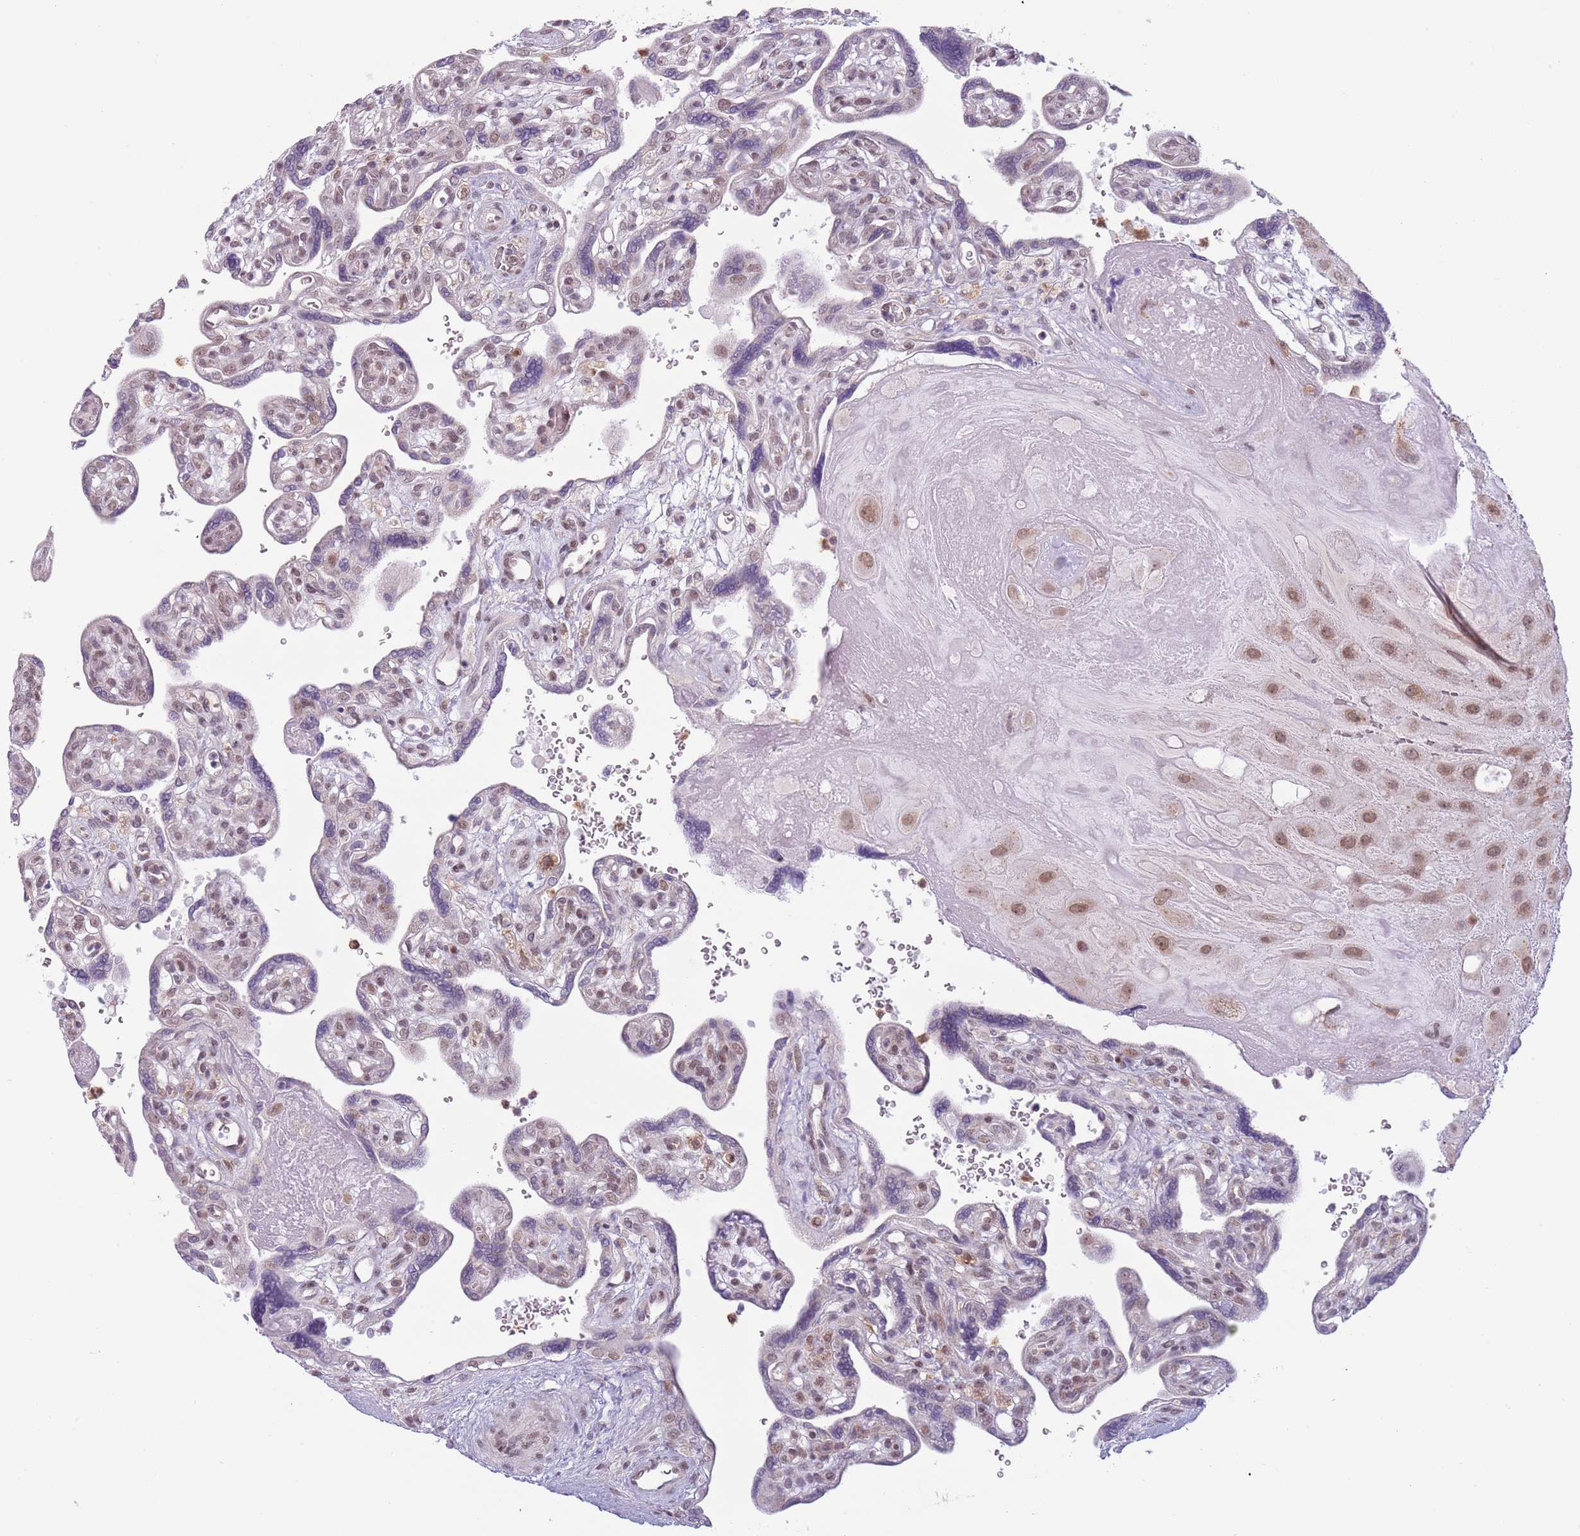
{"staining": {"intensity": "moderate", "quantity": ">75%", "location": "nuclear"}, "tissue": "placenta", "cell_type": "Decidual cells", "image_type": "normal", "snomed": [{"axis": "morphology", "description": "Normal tissue, NOS"}, {"axis": "topography", "description": "Placenta"}], "caption": "Immunohistochemistry (DAB (3,3'-diaminobenzidine)) staining of benign human placenta shows moderate nuclear protein expression in about >75% of decidual cells. (IHC, brightfield microscopy, high magnification).", "gene": "REXO4", "patient": {"sex": "female", "age": 39}}